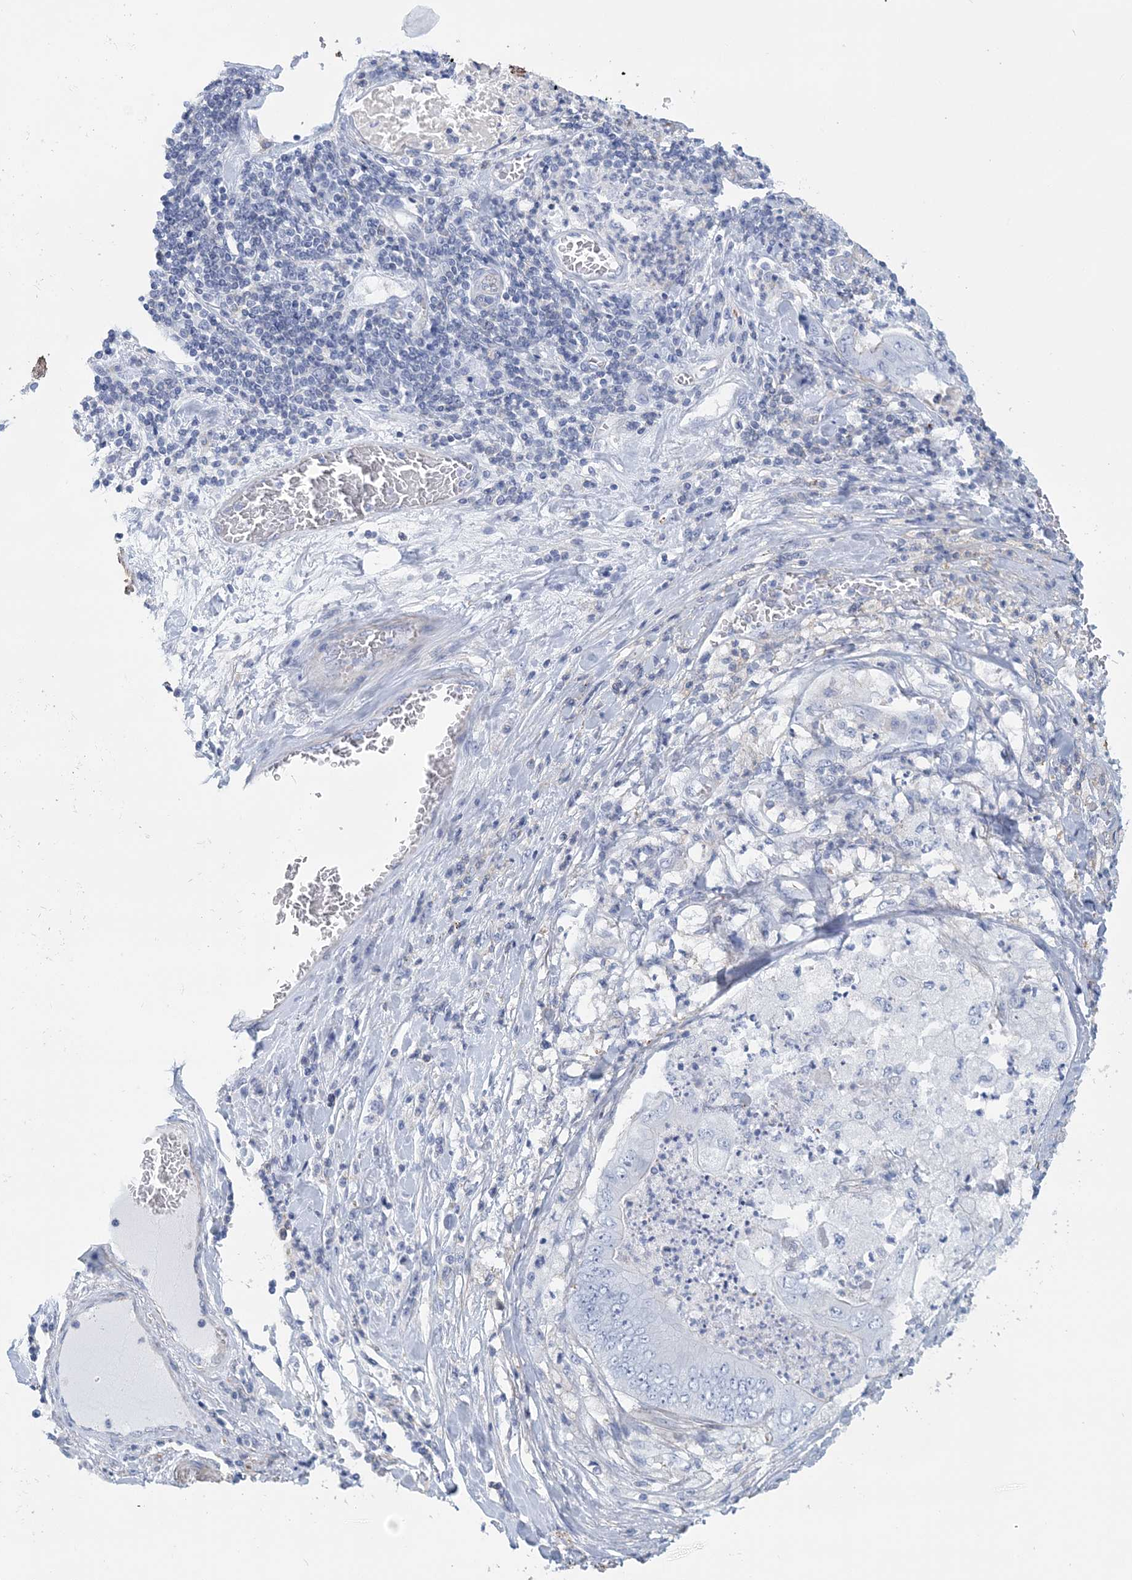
{"staining": {"intensity": "negative", "quantity": "none", "location": "none"}, "tissue": "stomach cancer", "cell_type": "Tumor cells", "image_type": "cancer", "snomed": [{"axis": "morphology", "description": "Adenocarcinoma, NOS"}, {"axis": "topography", "description": "Stomach"}], "caption": "Immunohistochemistry (IHC) photomicrograph of human adenocarcinoma (stomach) stained for a protein (brown), which demonstrates no staining in tumor cells. The staining was performed using DAB to visualize the protein expression in brown, while the nuclei were stained in blue with hematoxylin (Magnification: 20x).", "gene": "C11orf21", "patient": {"sex": "female", "age": 73}}